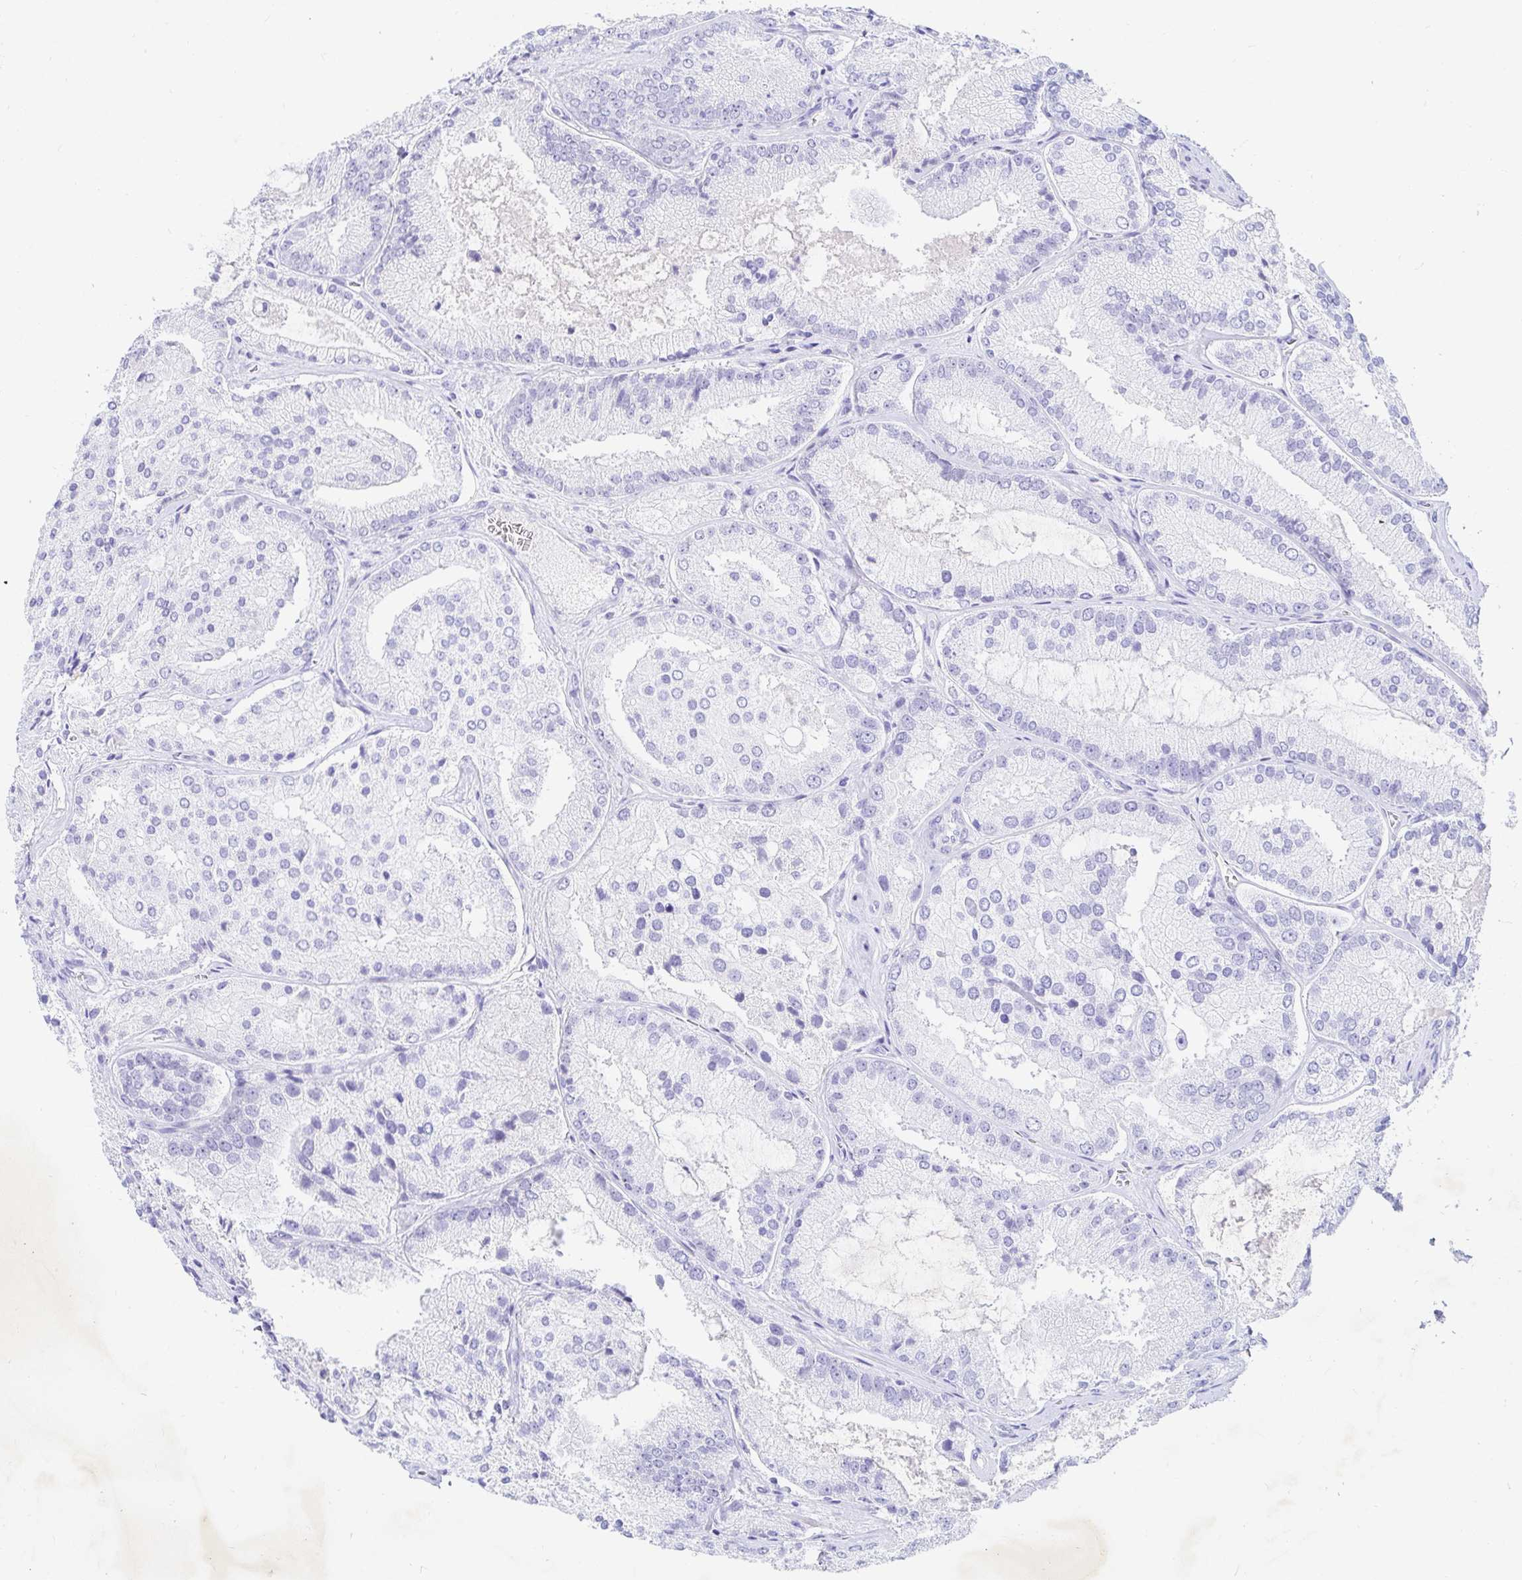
{"staining": {"intensity": "negative", "quantity": "none", "location": "none"}, "tissue": "prostate cancer", "cell_type": "Tumor cells", "image_type": "cancer", "snomed": [{"axis": "morphology", "description": "Adenocarcinoma, High grade"}, {"axis": "topography", "description": "Prostate"}], "caption": "Immunohistochemistry image of neoplastic tissue: prostate cancer (adenocarcinoma (high-grade)) stained with DAB demonstrates no significant protein positivity in tumor cells.", "gene": "NR2E1", "patient": {"sex": "male", "age": 73}}